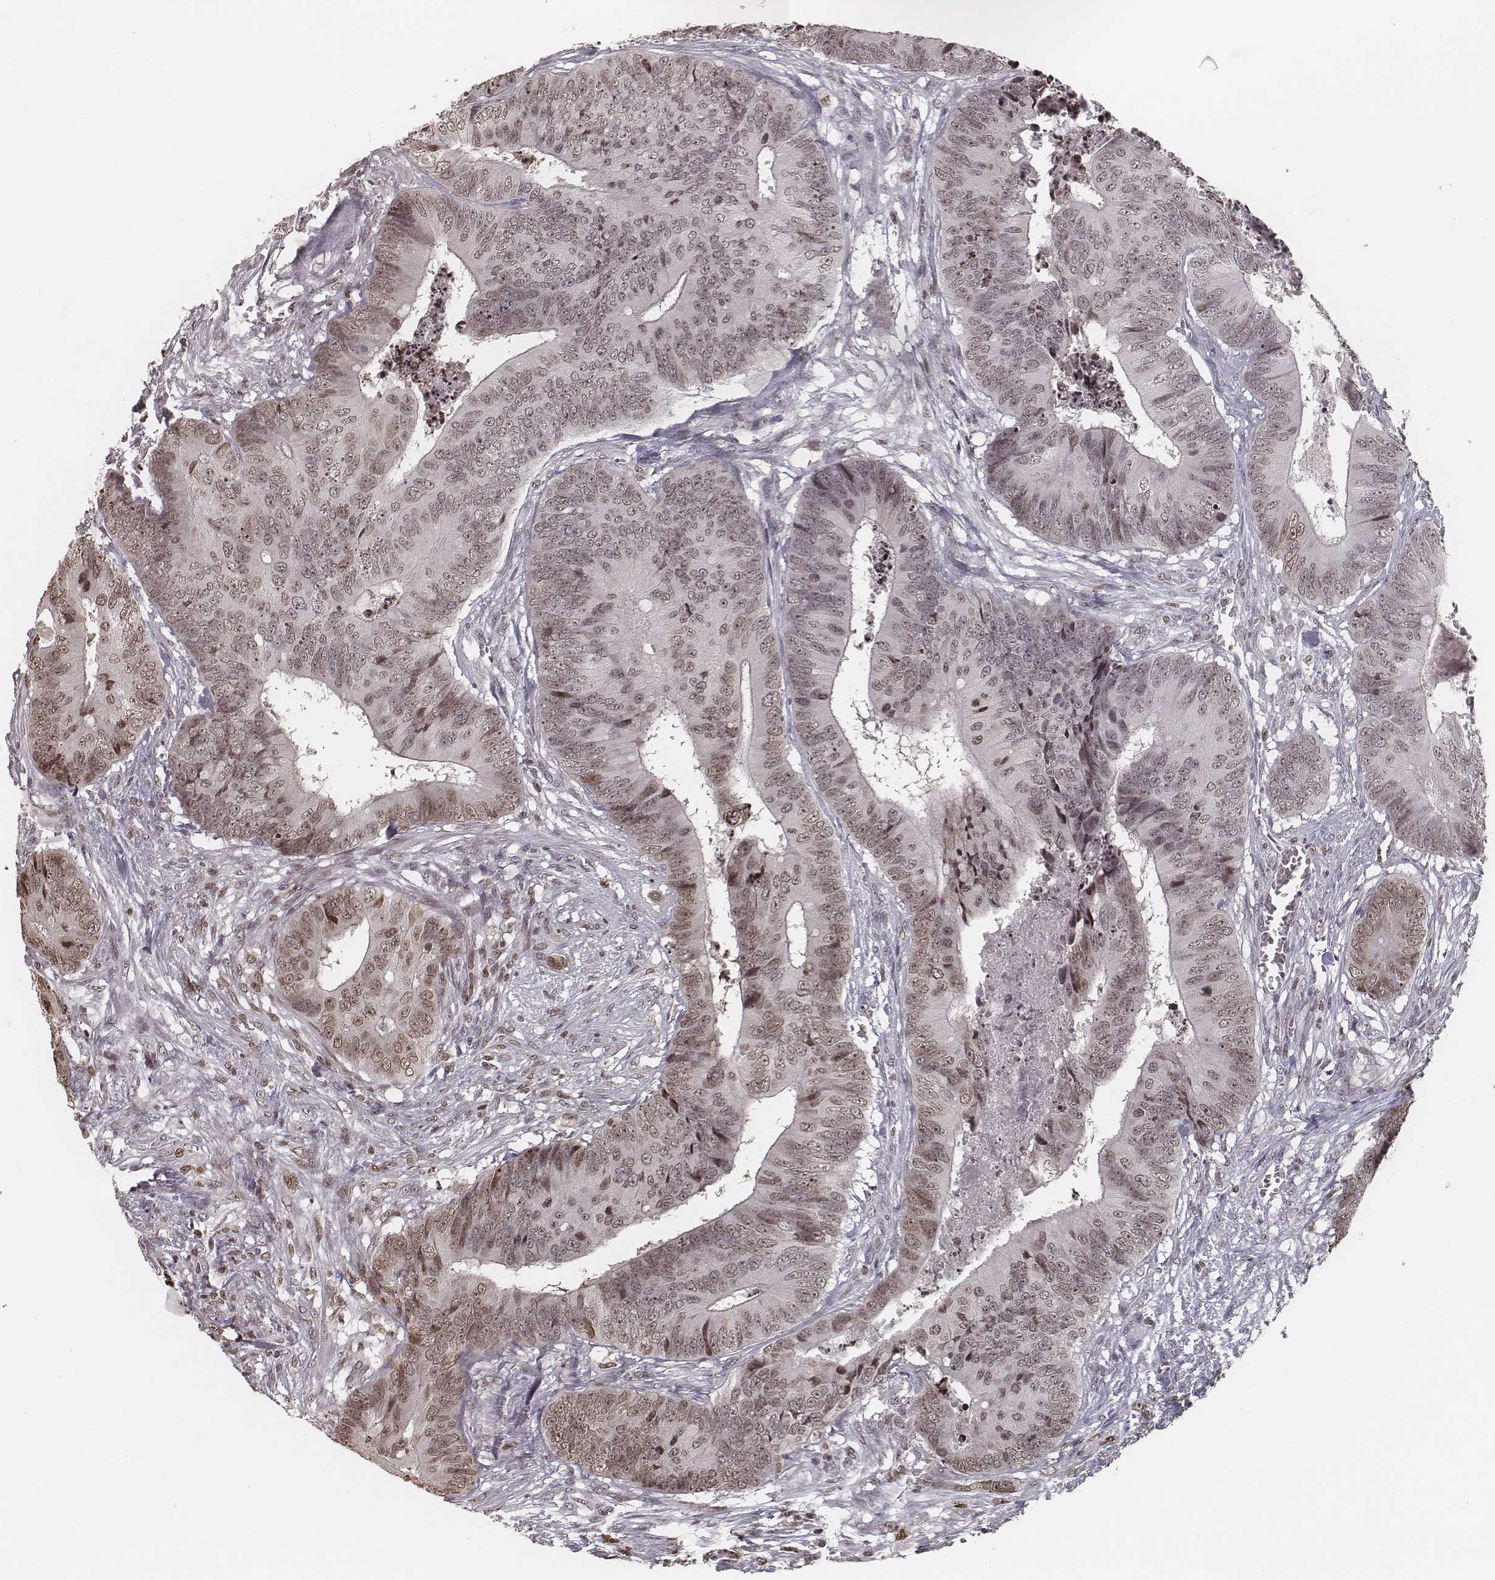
{"staining": {"intensity": "weak", "quantity": ">75%", "location": "nuclear"}, "tissue": "colorectal cancer", "cell_type": "Tumor cells", "image_type": "cancer", "snomed": [{"axis": "morphology", "description": "Adenocarcinoma, NOS"}, {"axis": "topography", "description": "Colon"}], "caption": "An immunohistochemistry micrograph of tumor tissue is shown. Protein staining in brown labels weak nuclear positivity in colorectal cancer (adenocarcinoma) within tumor cells.", "gene": "HMGA2", "patient": {"sex": "male", "age": 84}}